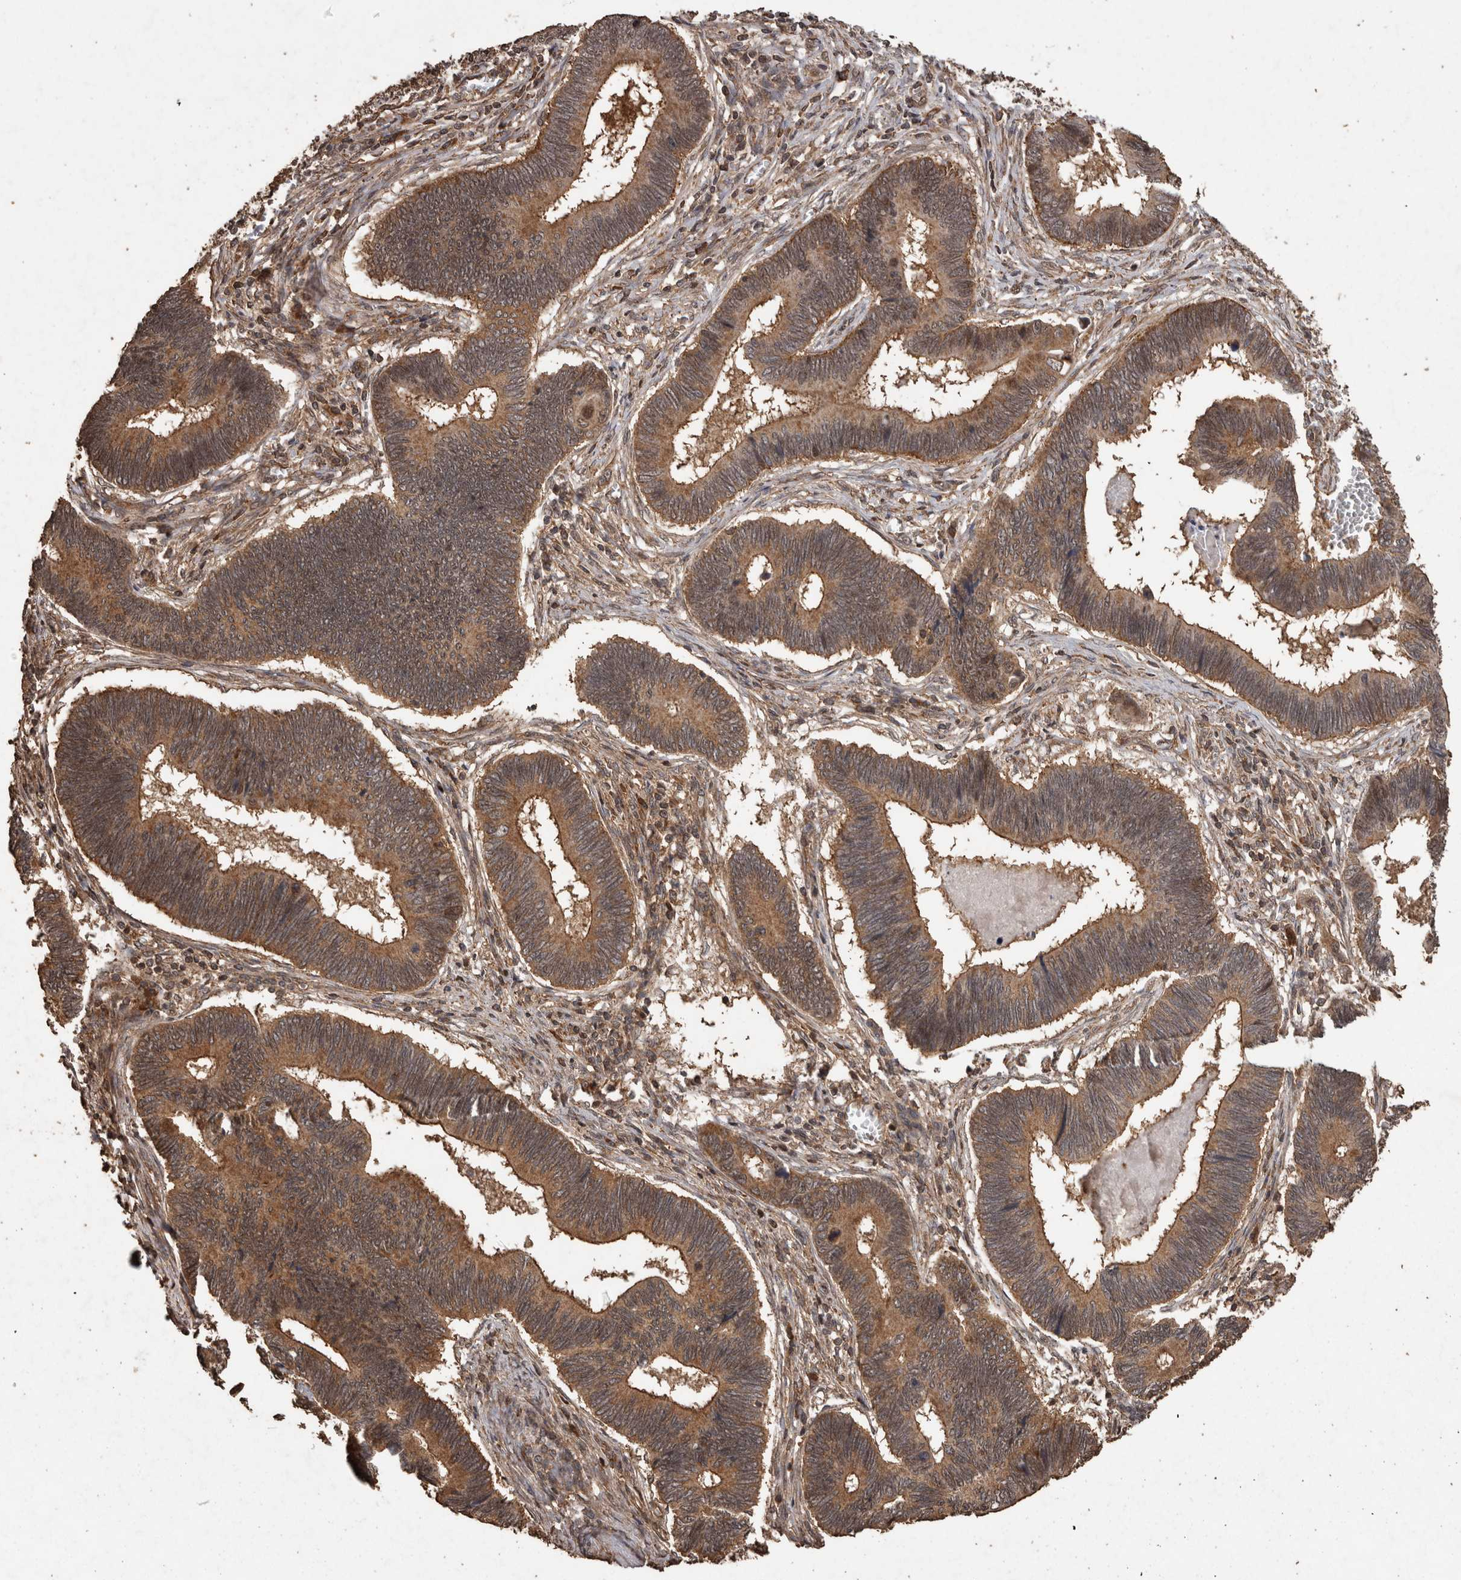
{"staining": {"intensity": "strong", "quantity": ">75%", "location": "cytoplasmic/membranous"}, "tissue": "pancreatic cancer", "cell_type": "Tumor cells", "image_type": "cancer", "snomed": [{"axis": "morphology", "description": "Adenocarcinoma, NOS"}, {"axis": "topography", "description": "Pancreas"}], "caption": "High-magnification brightfield microscopy of pancreatic cancer (adenocarcinoma) stained with DAB (3,3'-diaminobenzidine) (brown) and counterstained with hematoxylin (blue). tumor cells exhibit strong cytoplasmic/membranous staining is seen in approximately>75% of cells.", "gene": "PINK1", "patient": {"sex": "female", "age": 70}}